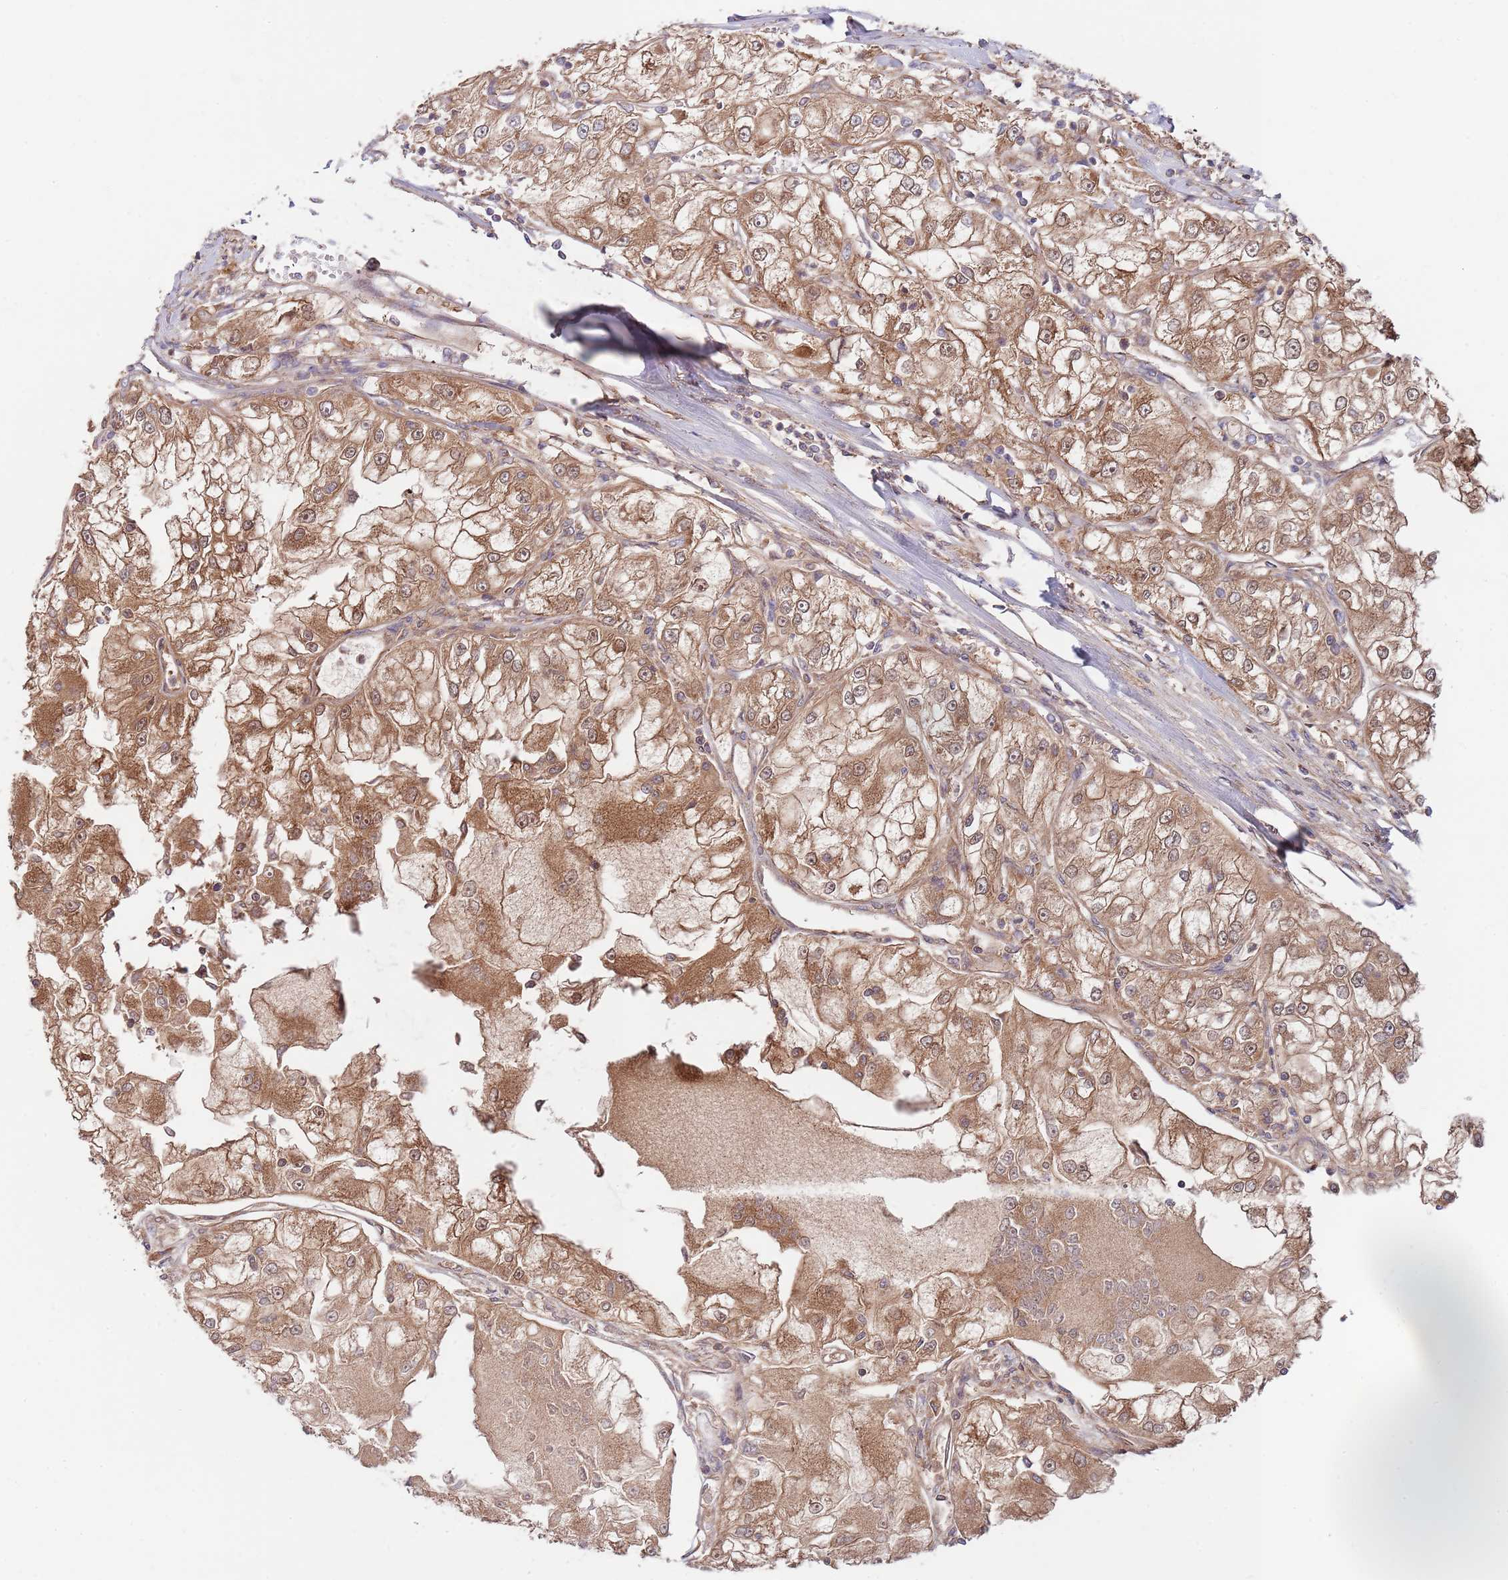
{"staining": {"intensity": "moderate", "quantity": ">75%", "location": "cytoplasmic/membranous"}, "tissue": "renal cancer", "cell_type": "Tumor cells", "image_type": "cancer", "snomed": [{"axis": "morphology", "description": "Adenocarcinoma, NOS"}, {"axis": "topography", "description": "Kidney"}], "caption": "High-power microscopy captured an immunohistochemistry (IHC) micrograph of adenocarcinoma (renal), revealing moderate cytoplasmic/membranous staining in about >75% of tumor cells.", "gene": "EIF3F", "patient": {"sex": "female", "age": 72}}